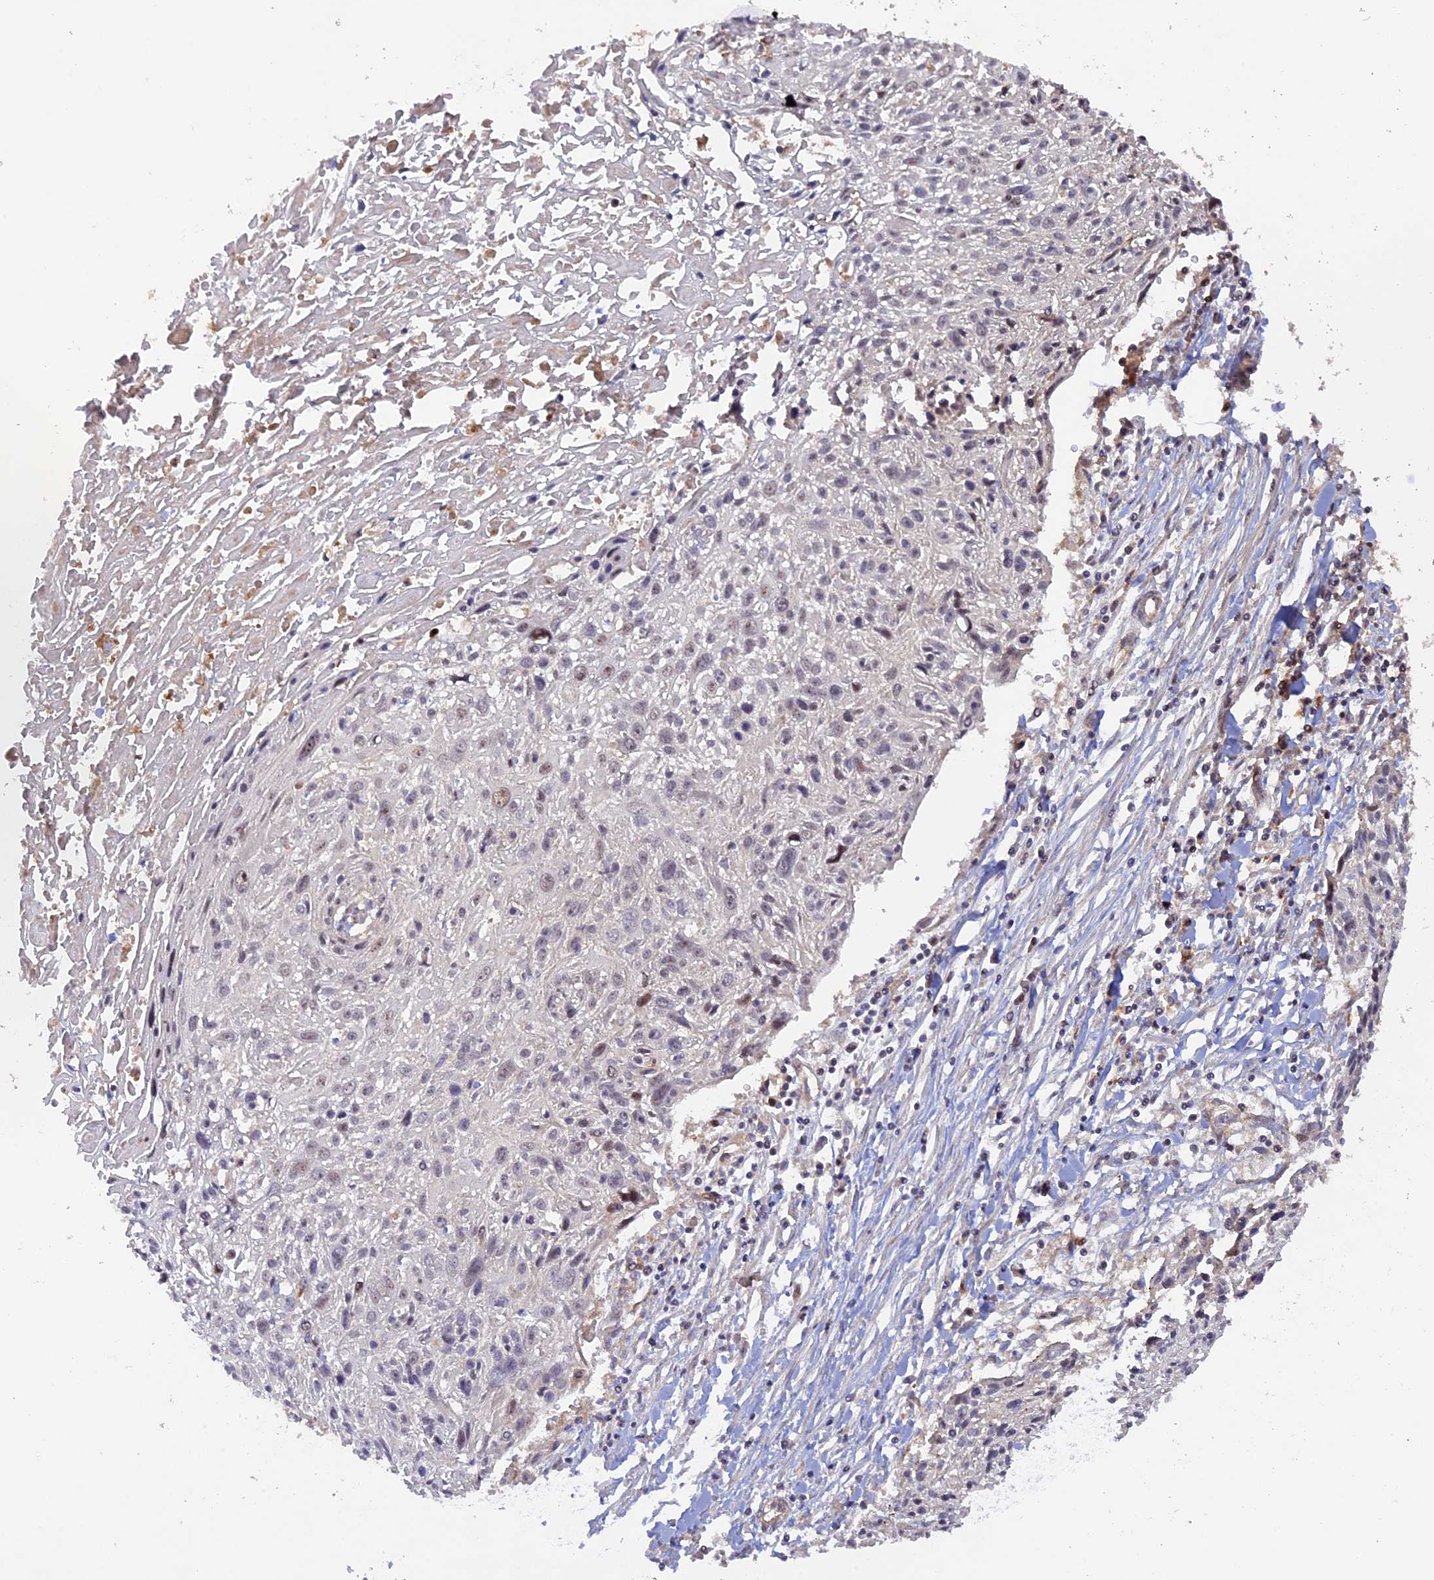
{"staining": {"intensity": "negative", "quantity": "none", "location": "none"}, "tissue": "cervical cancer", "cell_type": "Tumor cells", "image_type": "cancer", "snomed": [{"axis": "morphology", "description": "Squamous cell carcinoma, NOS"}, {"axis": "topography", "description": "Cervix"}], "caption": "High power microscopy image of an immunohistochemistry (IHC) histopathology image of cervical cancer, revealing no significant staining in tumor cells.", "gene": "FERMT1", "patient": {"sex": "female", "age": 51}}